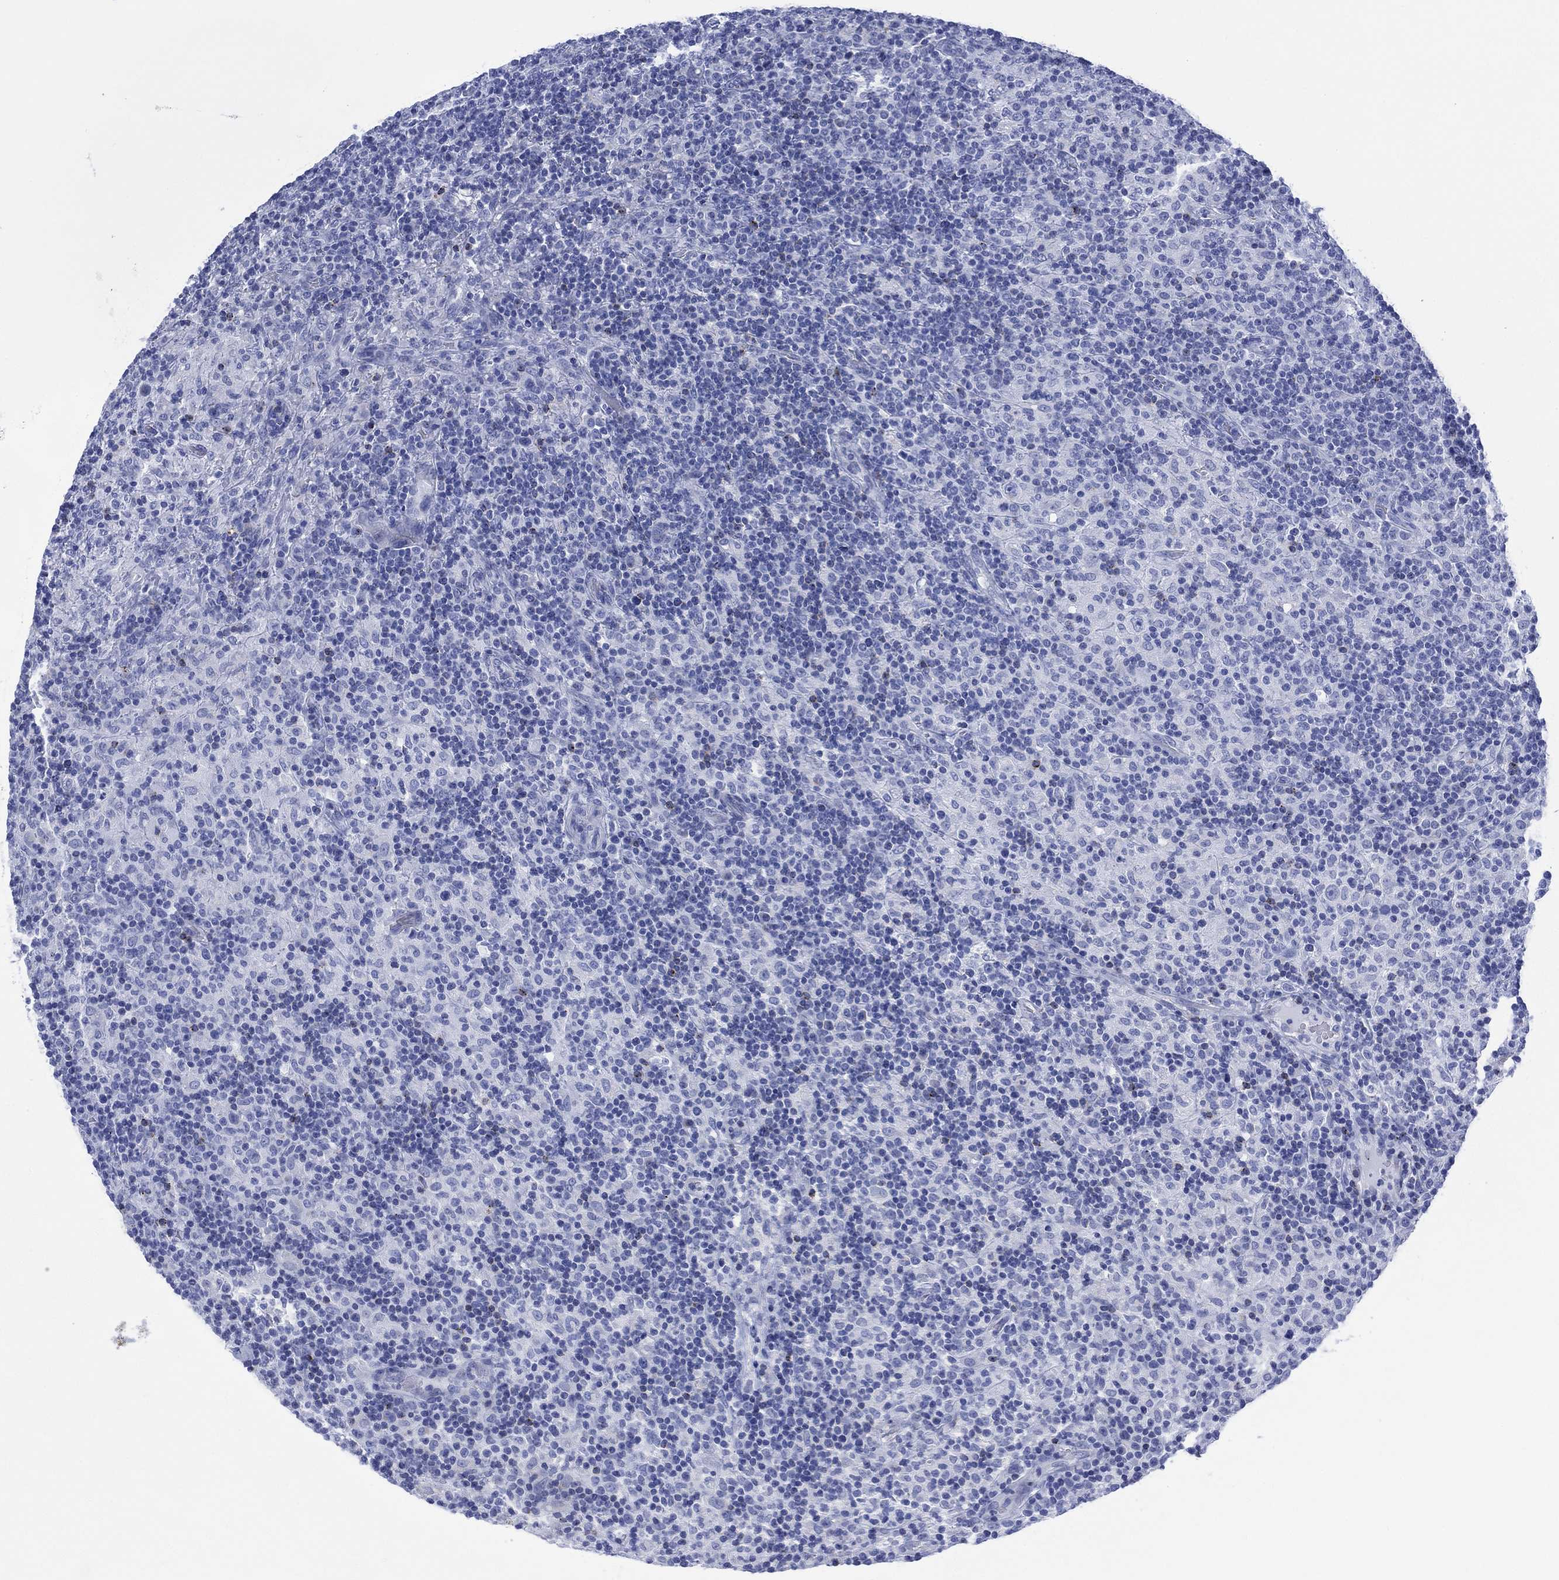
{"staining": {"intensity": "negative", "quantity": "none", "location": "none"}, "tissue": "lymphoma", "cell_type": "Tumor cells", "image_type": "cancer", "snomed": [{"axis": "morphology", "description": "Hodgkin's disease, NOS"}, {"axis": "topography", "description": "Lymph node"}], "caption": "Hodgkin's disease was stained to show a protein in brown. There is no significant positivity in tumor cells. The staining is performed using DAB brown chromogen with nuclei counter-stained in using hematoxylin.", "gene": "DPP4", "patient": {"sex": "male", "age": 70}}